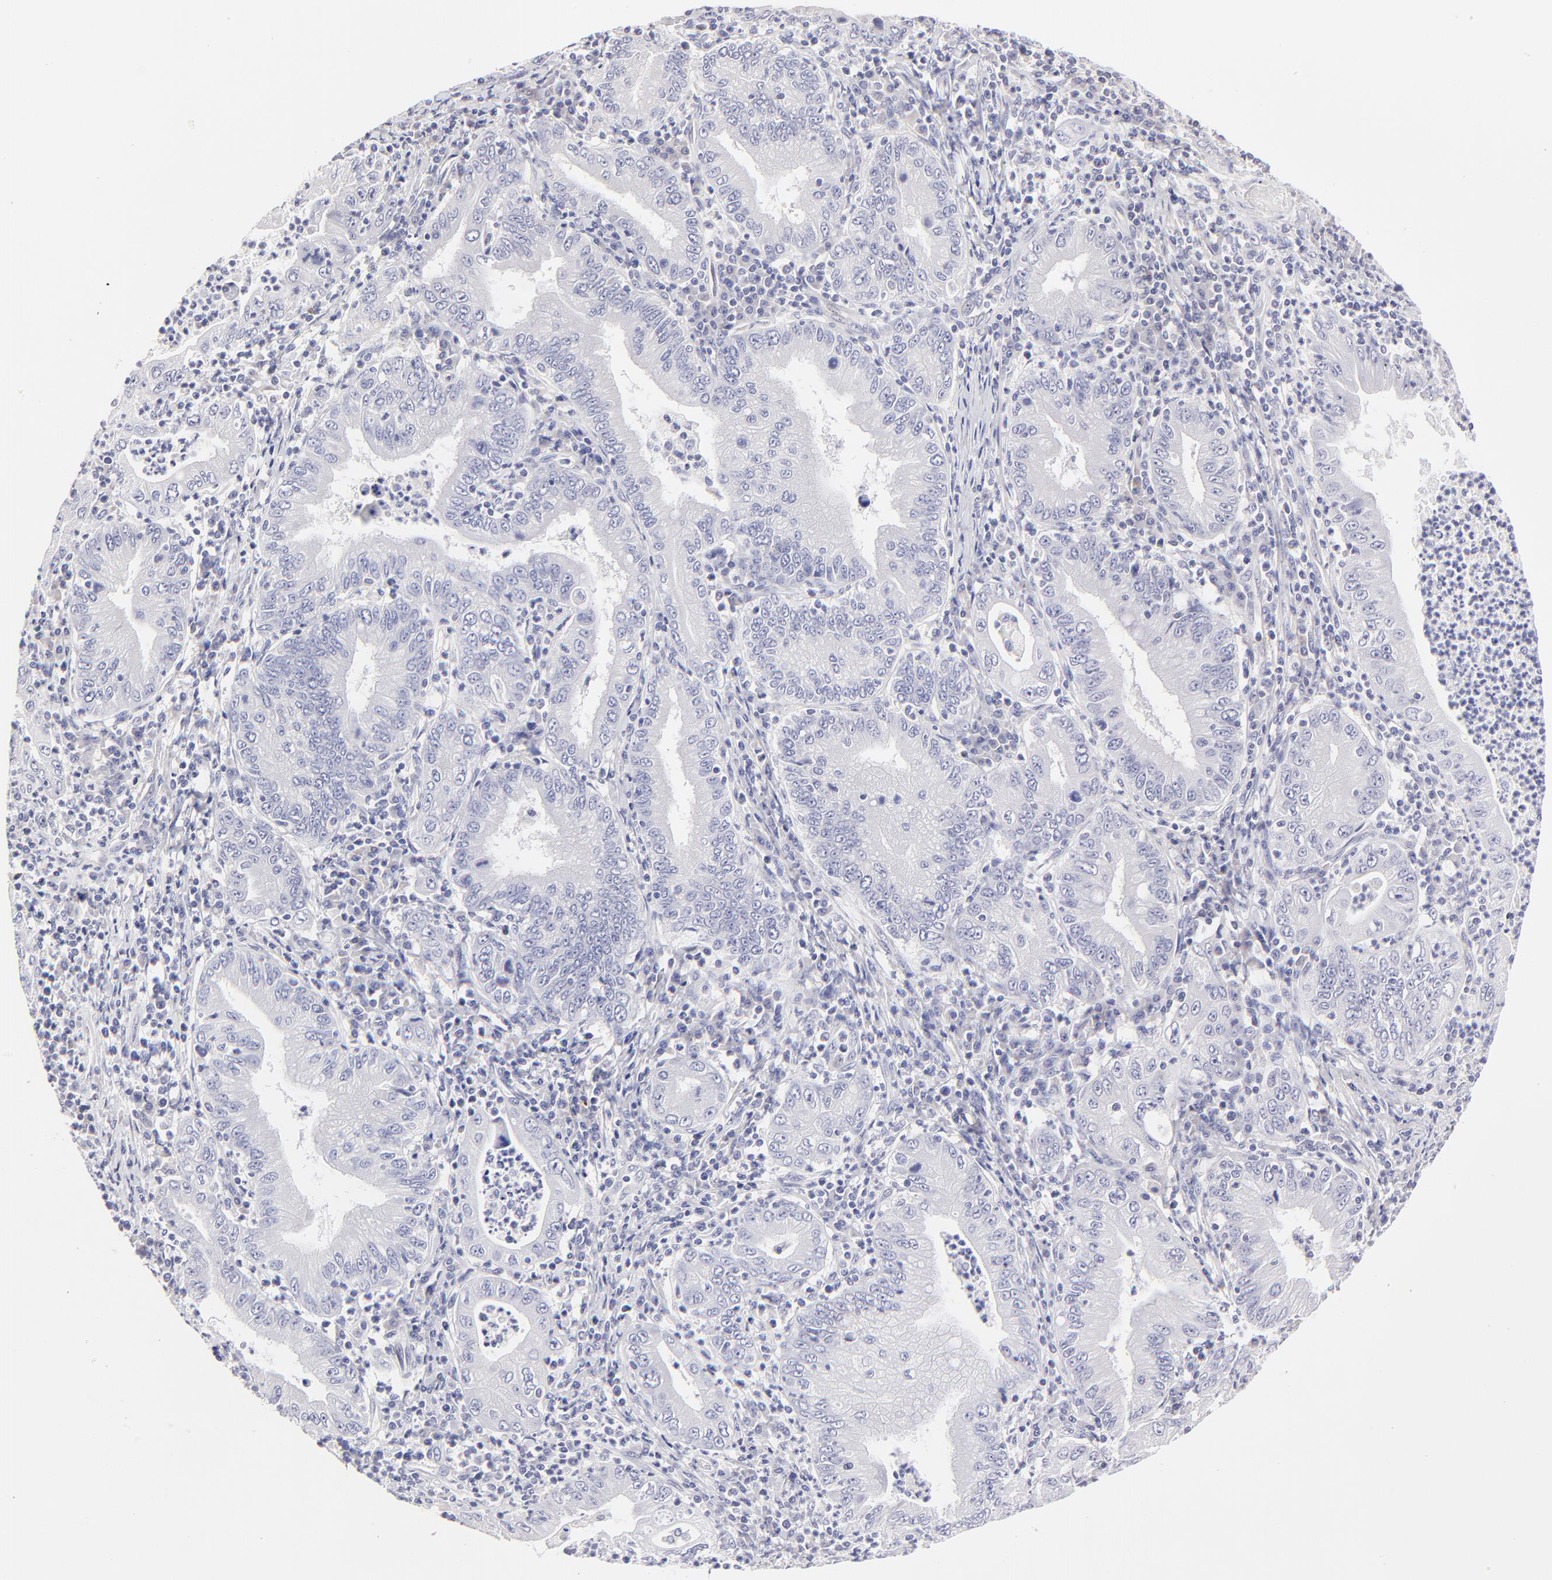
{"staining": {"intensity": "negative", "quantity": "none", "location": "none"}, "tissue": "stomach cancer", "cell_type": "Tumor cells", "image_type": "cancer", "snomed": [{"axis": "morphology", "description": "Normal tissue, NOS"}, {"axis": "morphology", "description": "Adenocarcinoma, NOS"}, {"axis": "topography", "description": "Esophagus"}, {"axis": "topography", "description": "Stomach, upper"}, {"axis": "topography", "description": "Peripheral nerve tissue"}], "caption": "Immunohistochemical staining of human stomach cancer (adenocarcinoma) demonstrates no significant positivity in tumor cells.", "gene": "BTG2", "patient": {"sex": "male", "age": 62}}